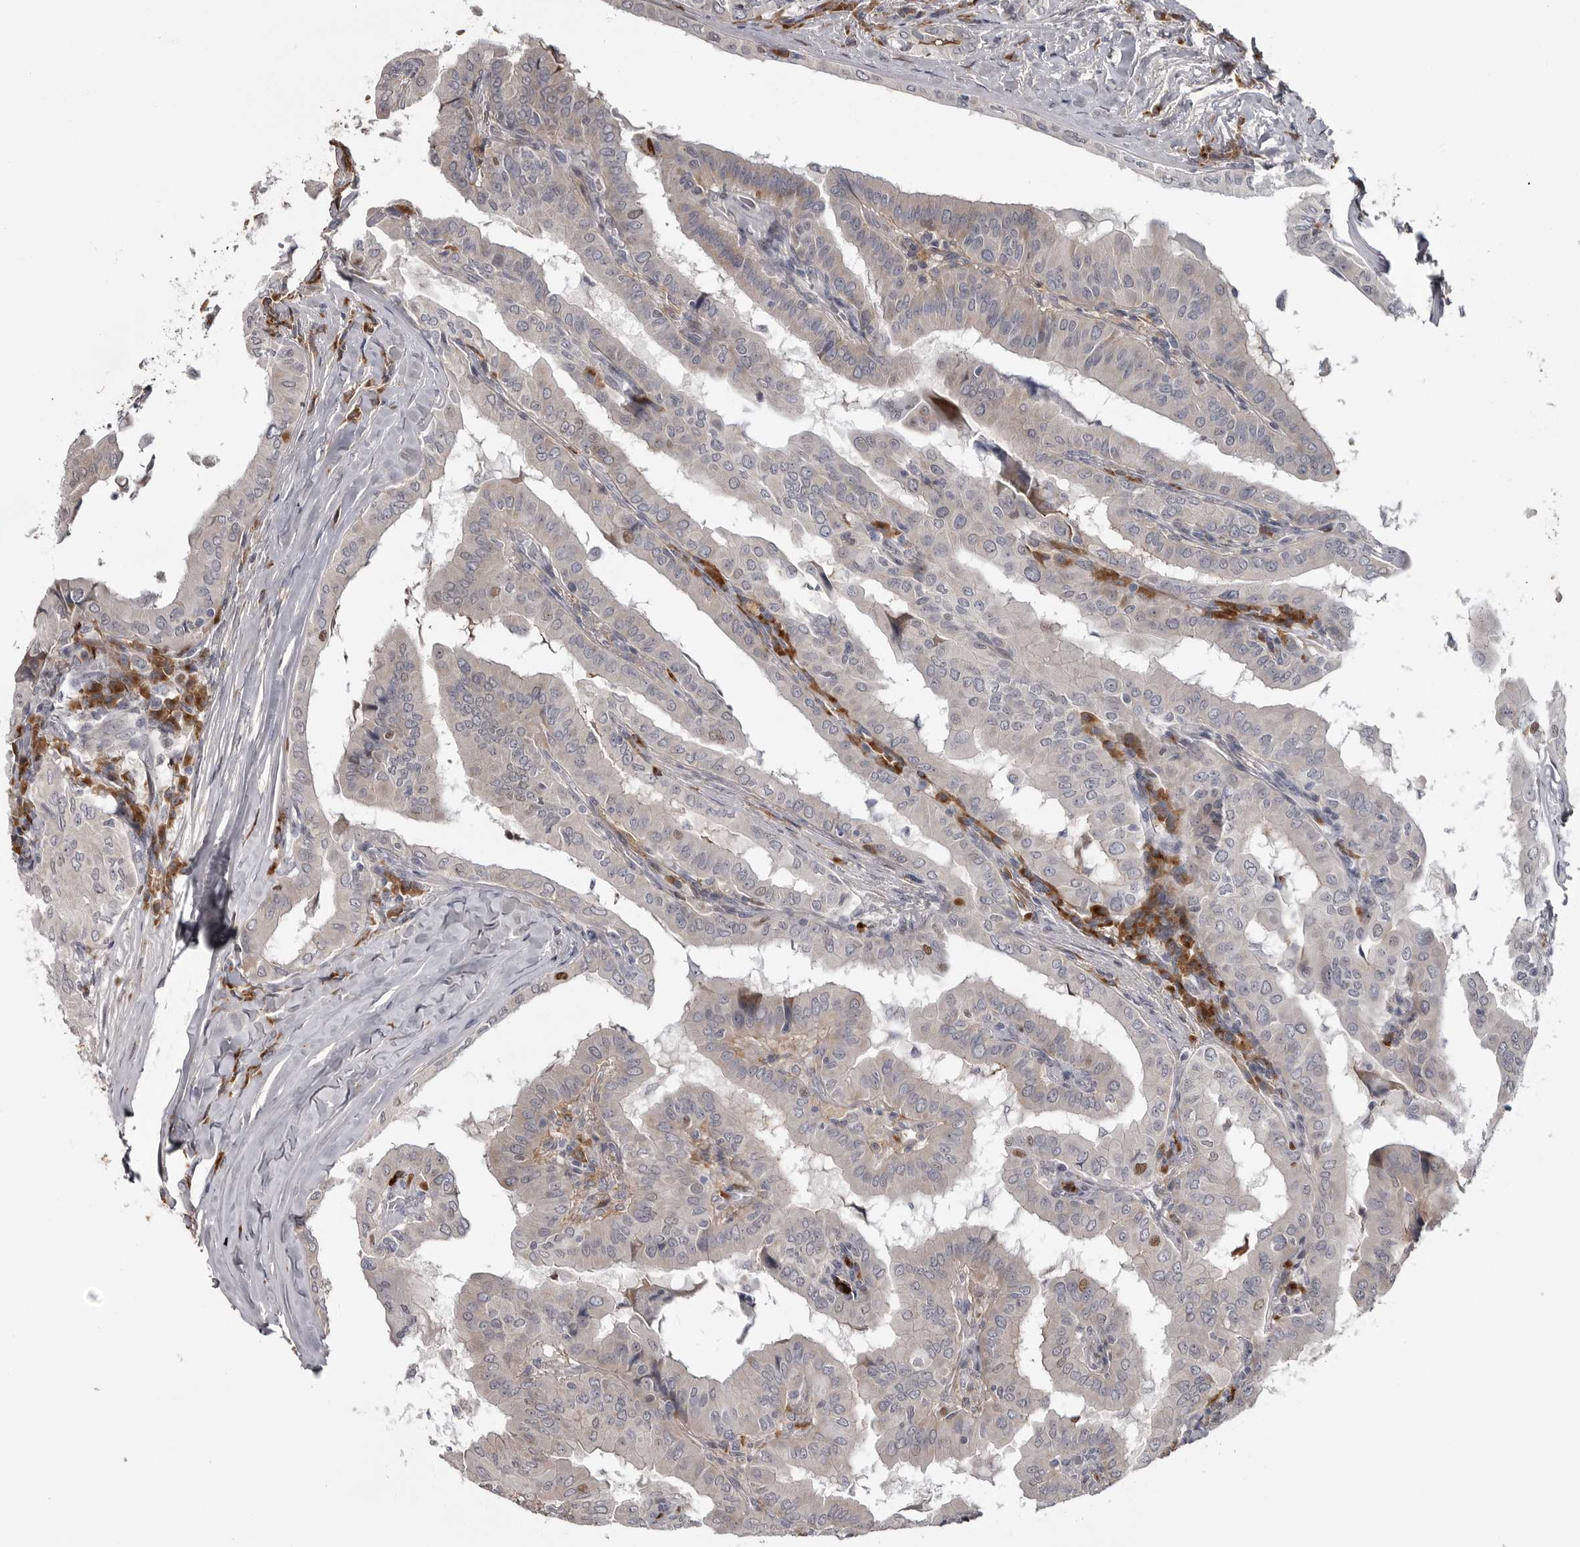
{"staining": {"intensity": "negative", "quantity": "none", "location": "none"}, "tissue": "thyroid cancer", "cell_type": "Tumor cells", "image_type": "cancer", "snomed": [{"axis": "morphology", "description": "Papillary adenocarcinoma, NOS"}, {"axis": "topography", "description": "Thyroid gland"}], "caption": "Thyroid cancer (papillary adenocarcinoma) stained for a protein using immunohistochemistry (IHC) displays no staining tumor cells.", "gene": "ZNF277", "patient": {"sex": "male", "age": 33}}